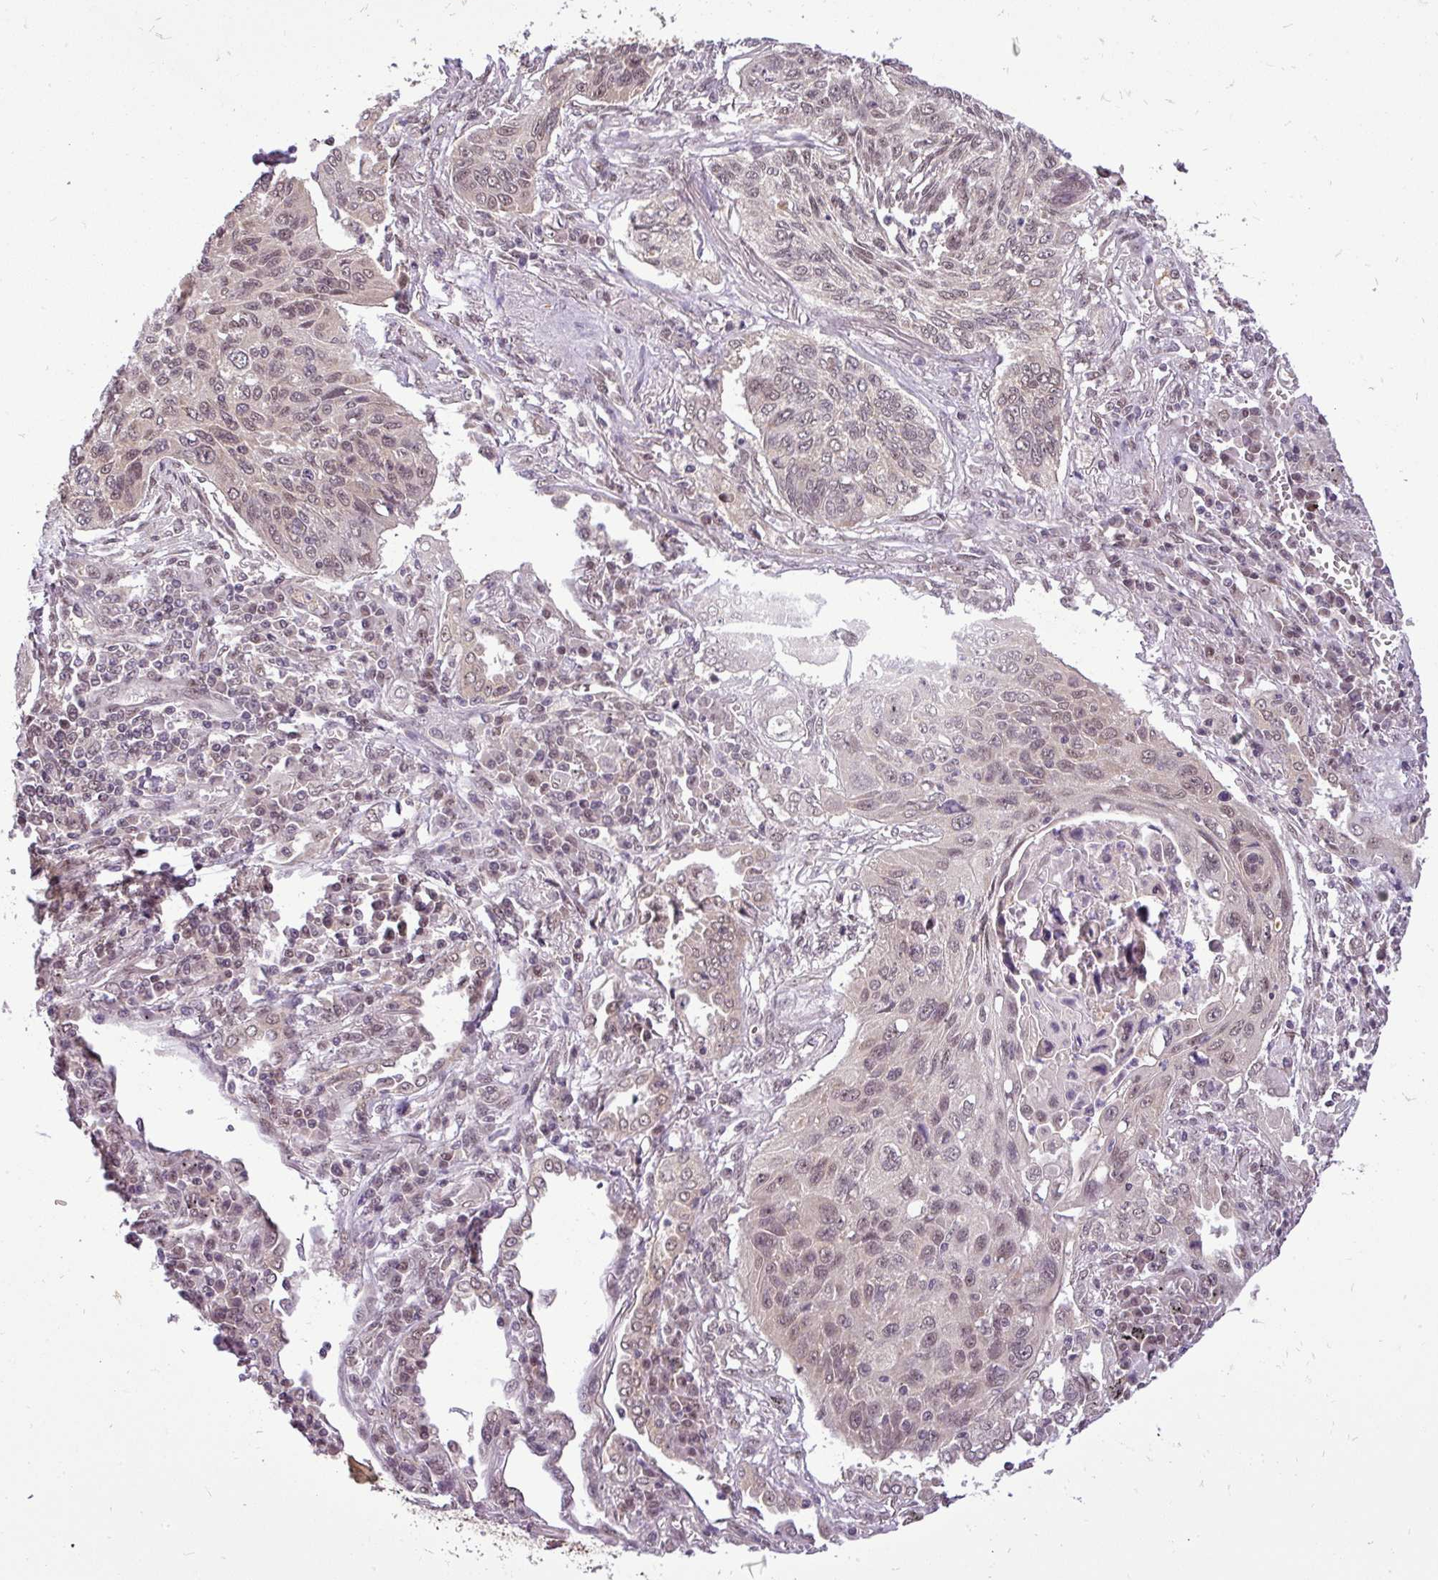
{"staining": {"intensity": "weak", "quantity": "25%-75%", "location": "nuclear"}, "tissue": "lung cancer", "cell_type": "Tumor cells", "image_type": "cancer", "snomed": [{"axis": "morphology", "description": "Squamous cell carcinoma, NOS"}, {"axis": "topography", "description": "Lung"}], "caption": "A low amount of weak nuclear expression is seen in approximately 25%-75% of tumor cells in lung cancer (squamous cell carcinoma) tissue. (brown staining indicates protein expression, while blue staining denotes nuclei).", "gene": "MFHAS1", "patient": {"sex": "female", "age": 66}}